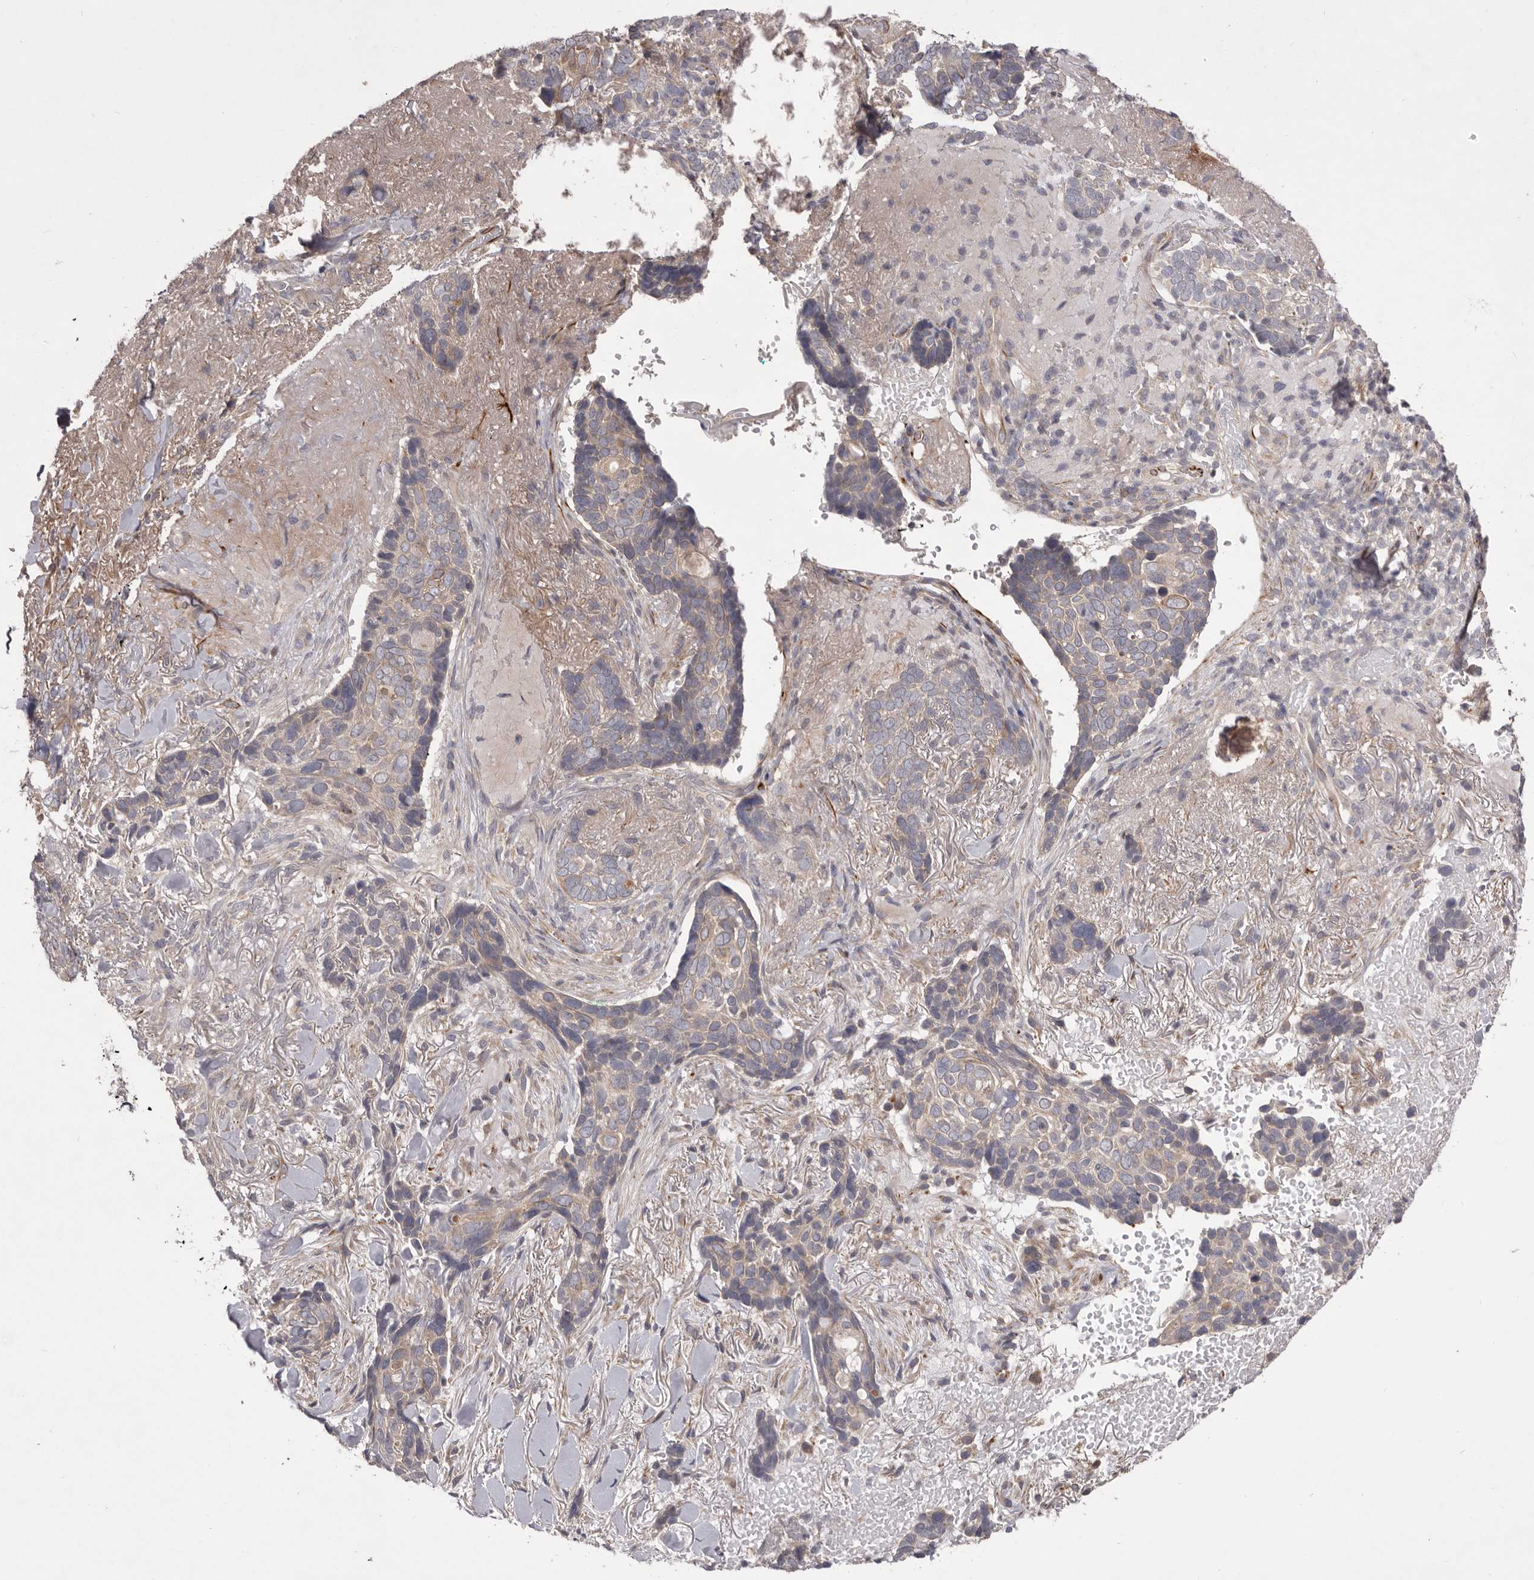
{"staining": {"intensity": "weak", "quantity": "<25%", "location": "cytoplasmic/membranous"}, "tissue": "skin cancer", "cell_type": "Tumor cells", "image_type": "cancer", "snomed": [{"axis": "morphology", "description": "Basal cell carcinoma"}, {"axis": "topography", "description": "Skin"}], "caption": "This is an immunohistochemistry (IHC) photomicrograph of skin basal cell carcinoma. There is no positivity in tumor cells.", "gene": "PNRC1", "patient": {"sex": "female", "age": 82}}